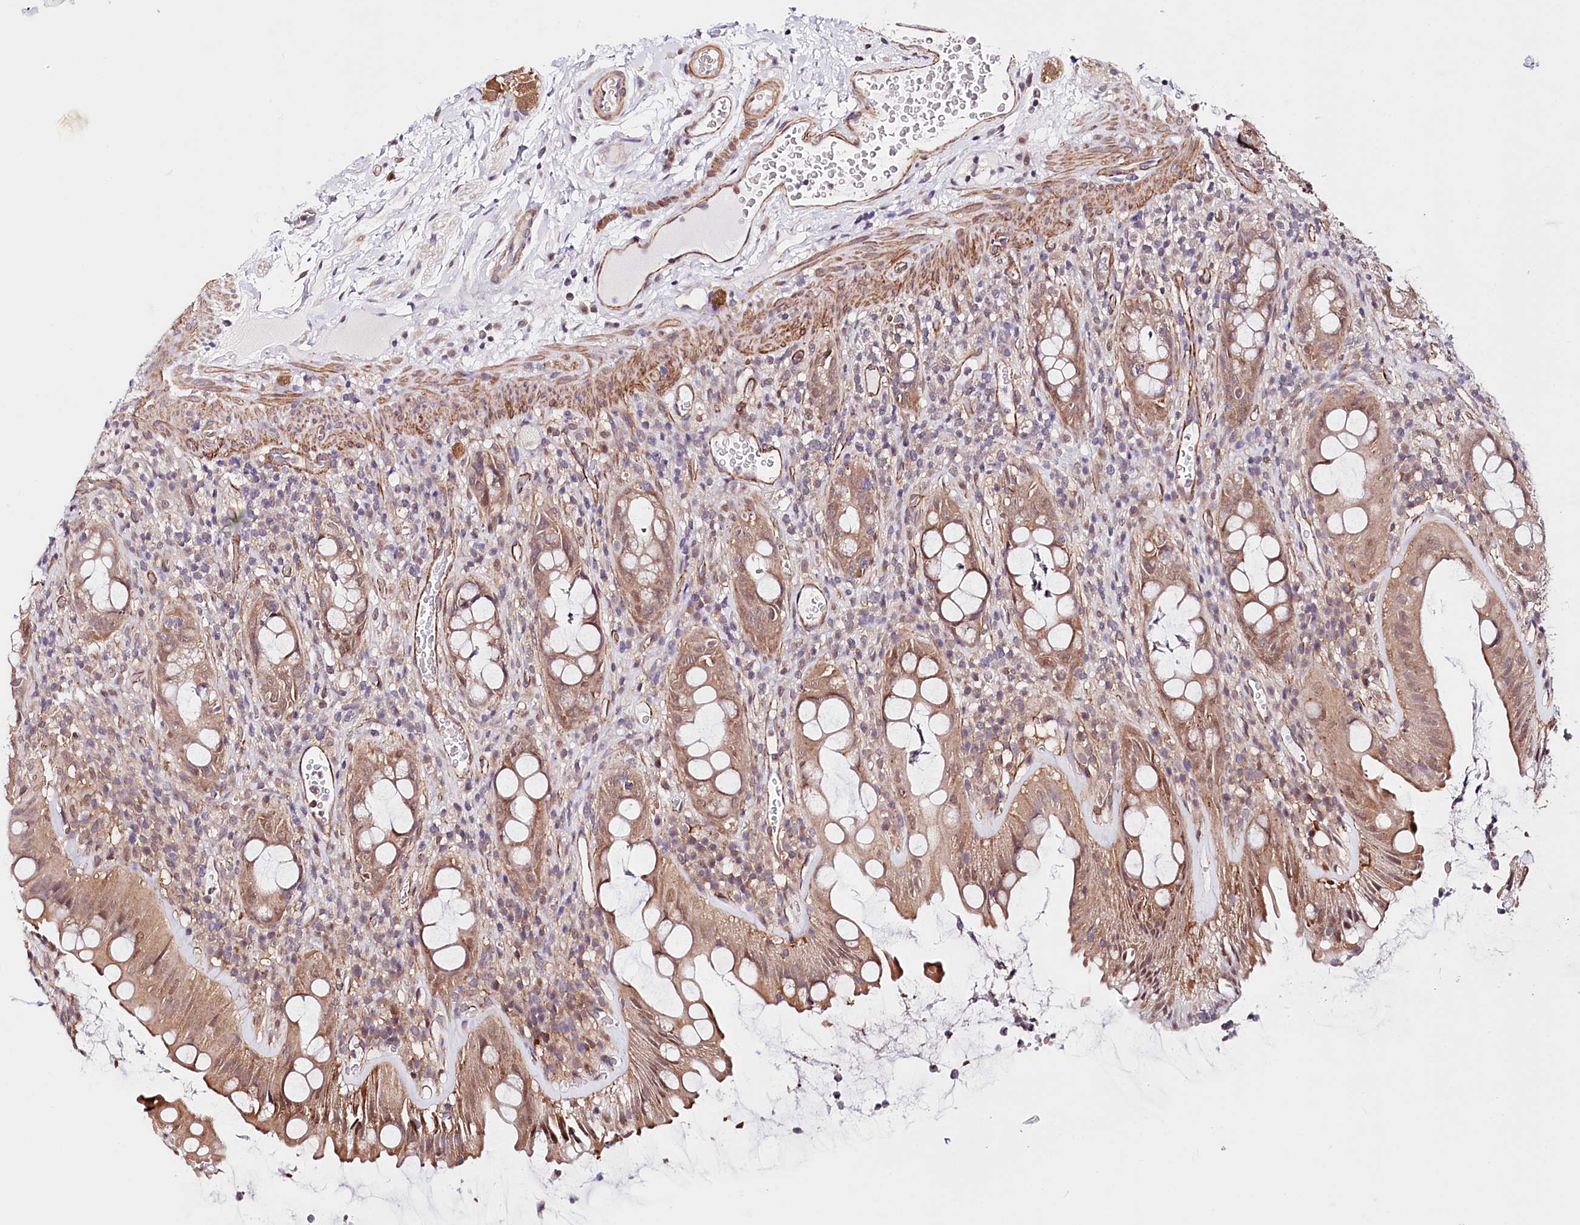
{"staining": {"intensity": "moderate", "quantity": ">75%", "location": "cytoplasmic/membranous,nuclear"}, "tissue": "rectum", "cell_type": "Glandular cells", "image_type": "normal", "snomed": [{"axis": "morphology", "description": "Normal tissue, NOS"}, {"axis": "topography", "description": "Rectum"}], "caption": "Protein positivity by immunohistochemistry (IHC) reveals moderate cytoplasmic/membranous,nuclear positivity in approximately >75% of glandular cells in benign rectum.", "gene": "PPP2R5B", "patient": {"sex": "female", "age": 57}}